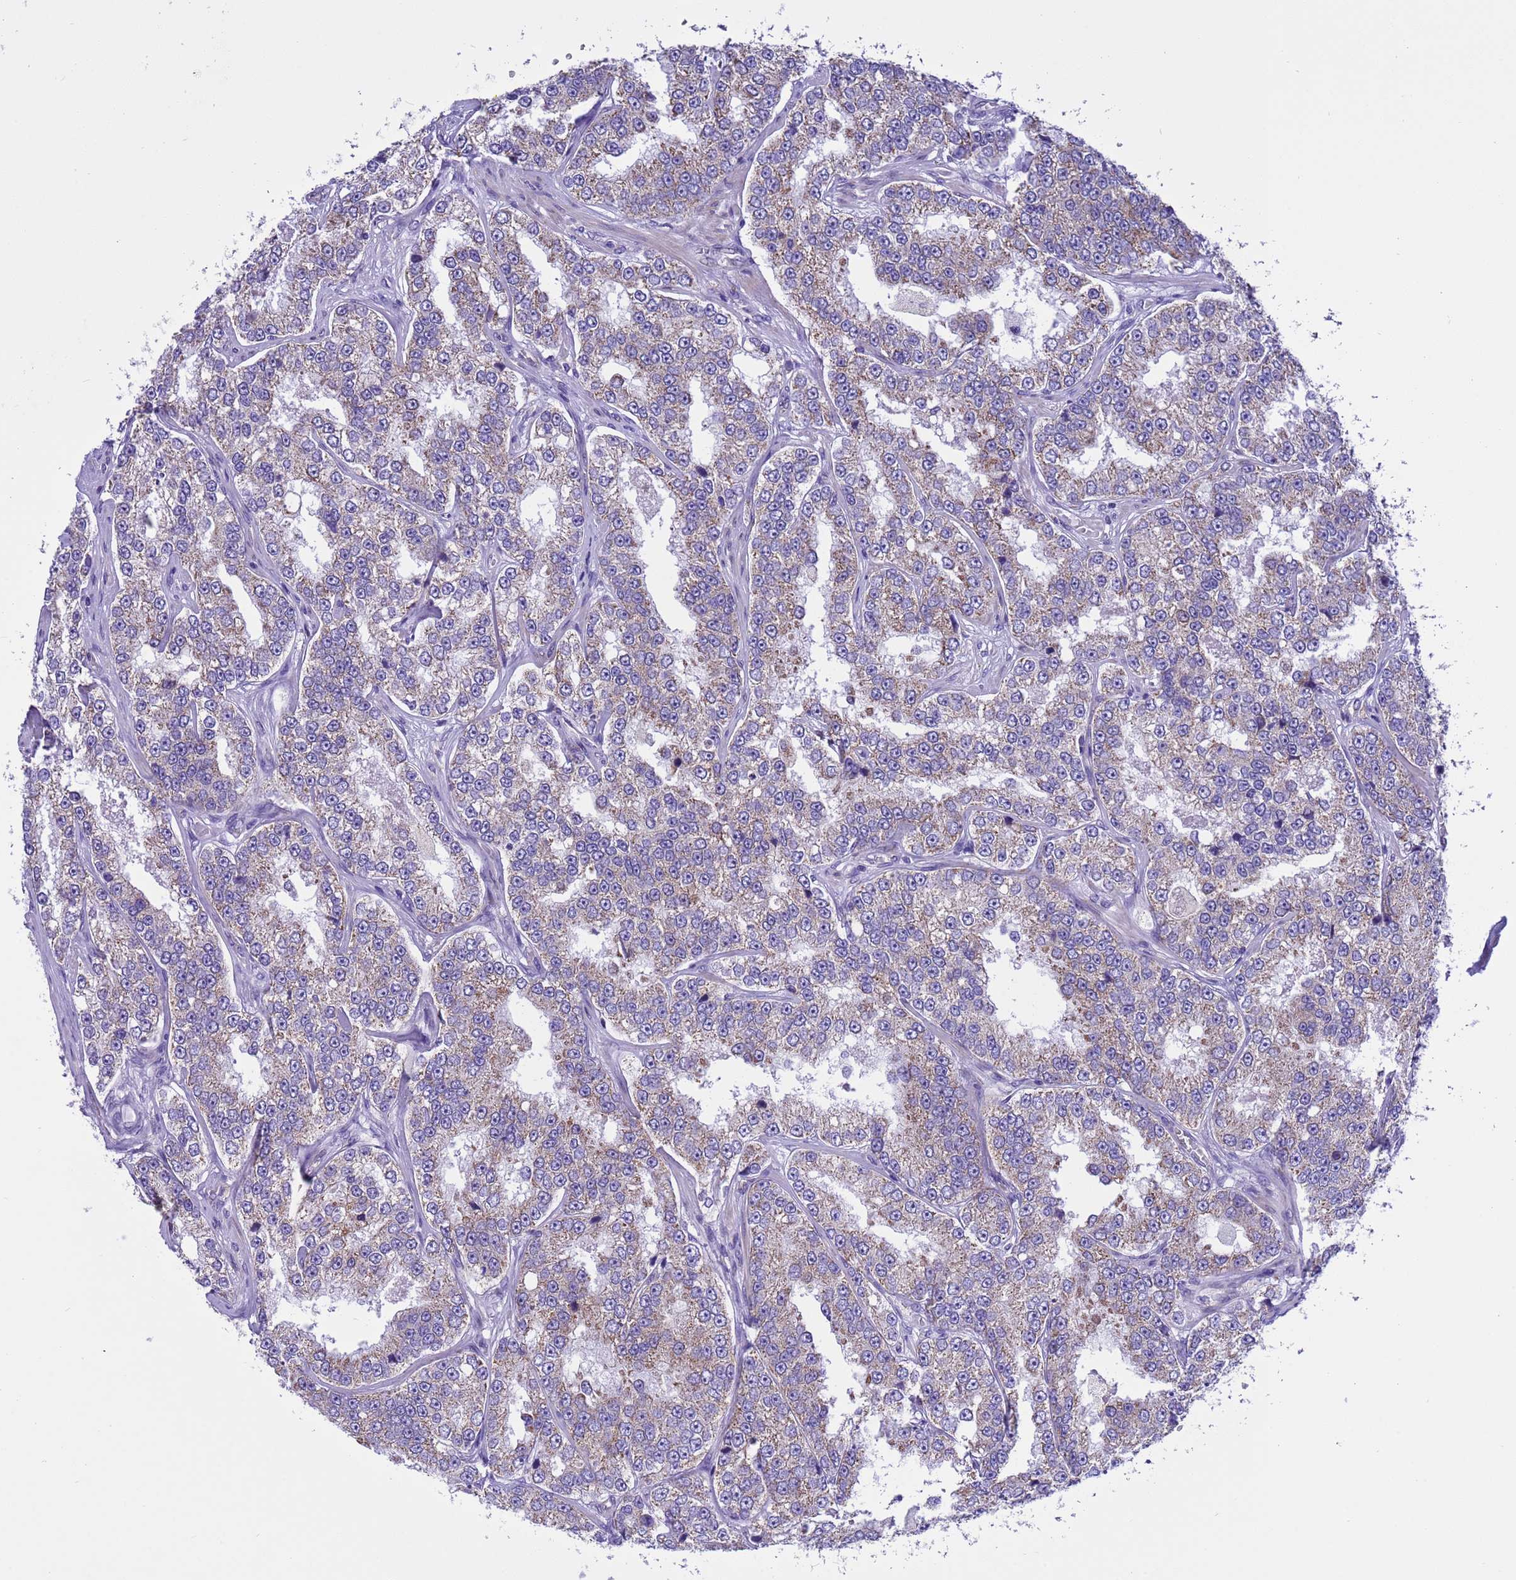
{"staining": {"intensity": "moderate", "quantity": "25%-75%", "location": "cytoplasmic/membranous"}, "tissue": "prostate cancer", "cell_type": "Tumor cells", "image_type": "cancer", "snomed": [{"axis": "morphology", "description": "Normal tissue, NOS"}, {"axis": "morphology", "description": "Adenocarcinoma, High grade"}, {"axis": "topography", "description": "Prostate"}], "caption": "Moderate cytoplasmic/membranous expression is present in approximately 25%-75% of tumor cells in prostate cancer (adenocarcinoma (high-grade)). The staining was performed using DAB to visualize the protein expression in brown, while the nuclei were stained in blue with hematoxylin (Magnification: 20x).", "gene": "CCDC191", "patient": {"sex": "male", "age": 83}}